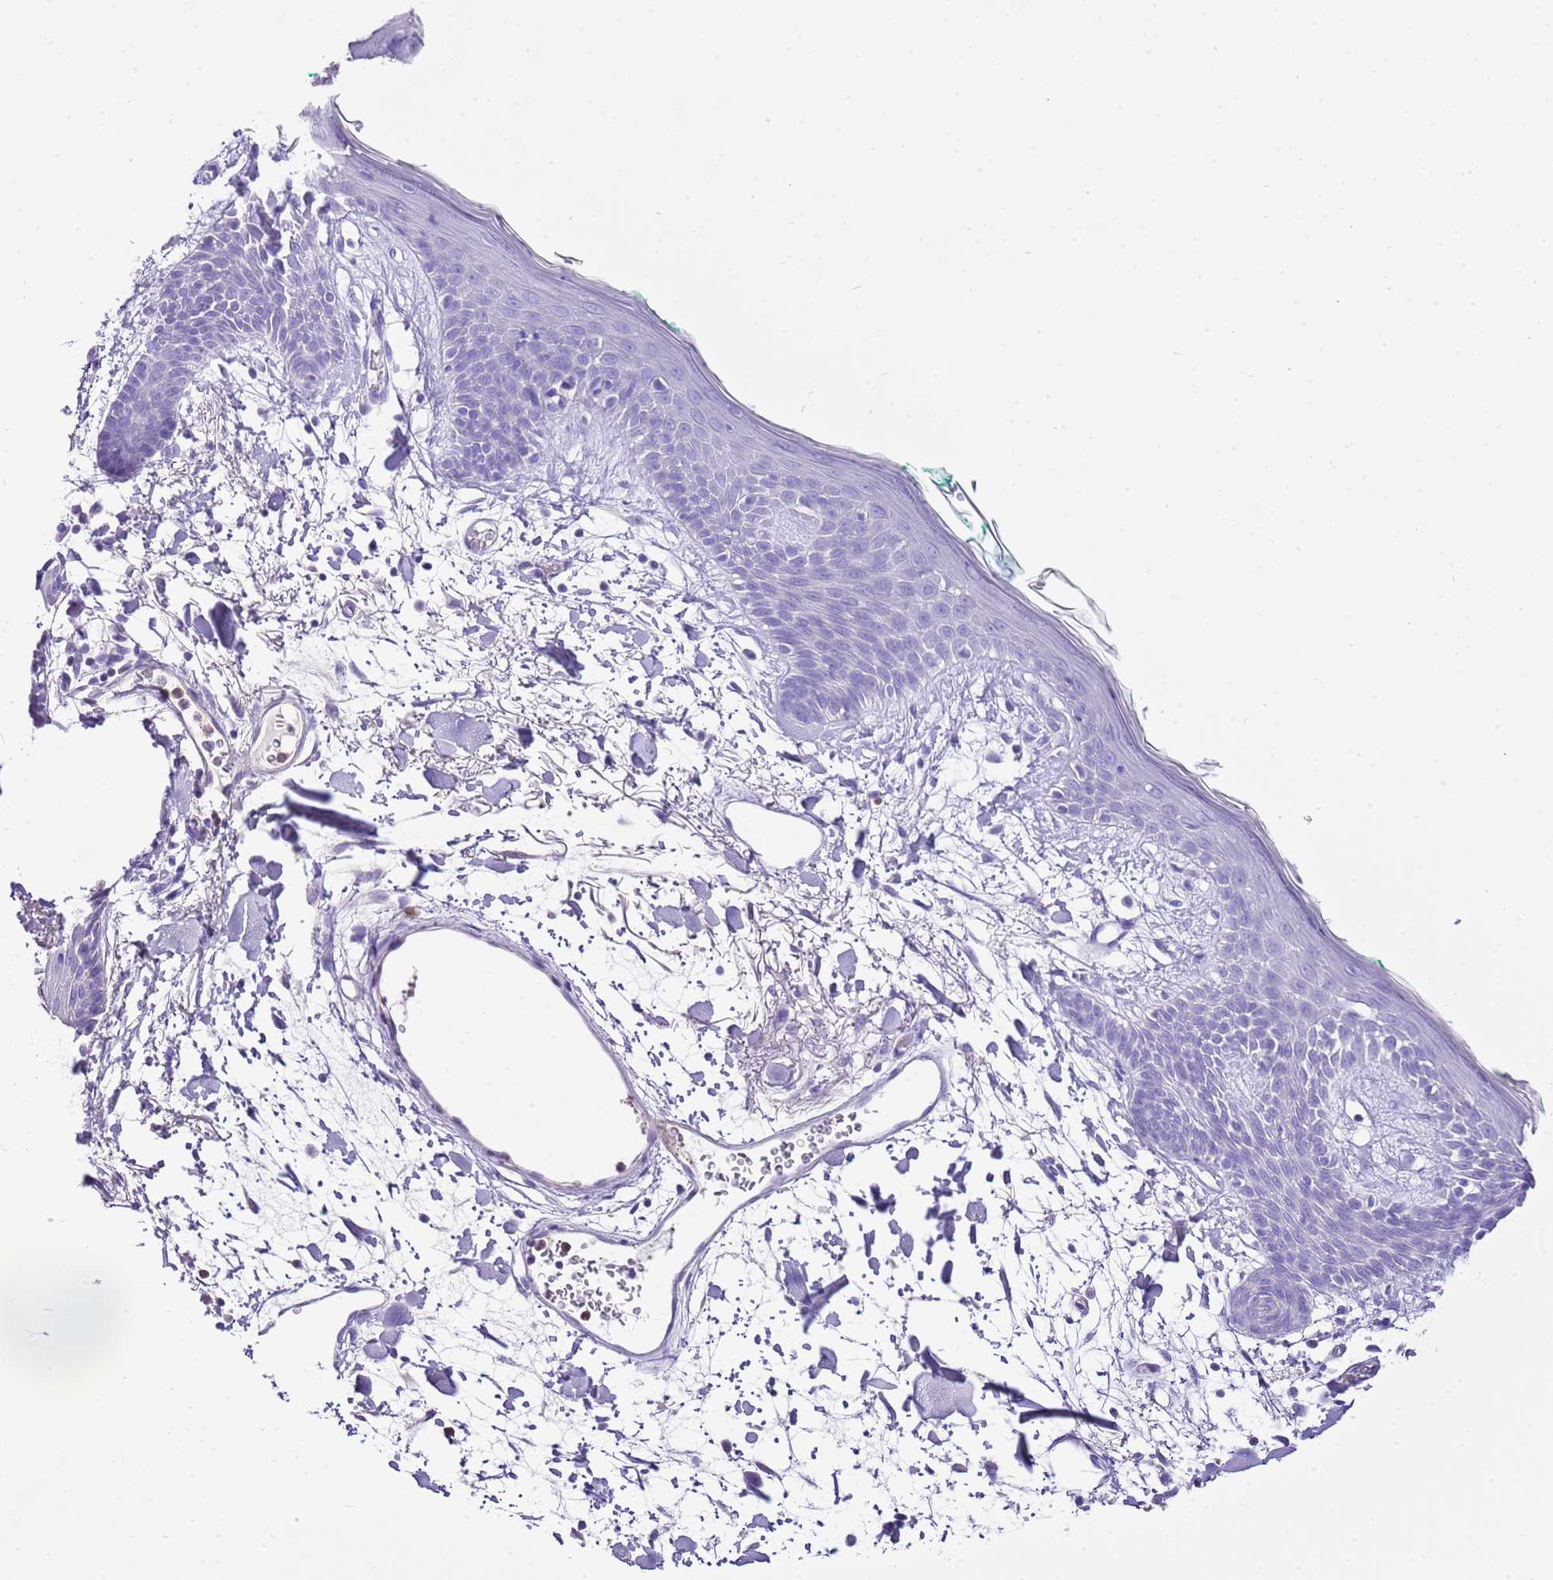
{"staining": {"intensity": "negative", "quantity": "none", "location": "none"}, "tissue": "skin", "cell_type": "Fibroblasts", "image_type": "normal", "snomed": [{"axis": "morphology", "description": "Normal tissue, NOS"}, {"axis": "topography", "description": "Skin"}], "caption": "Skin stained for a protein using immunohistochemistry shows no staining fibroblasts.", "gene": "BHLHA15", "patient": {"sex": "male", "age": 79}}